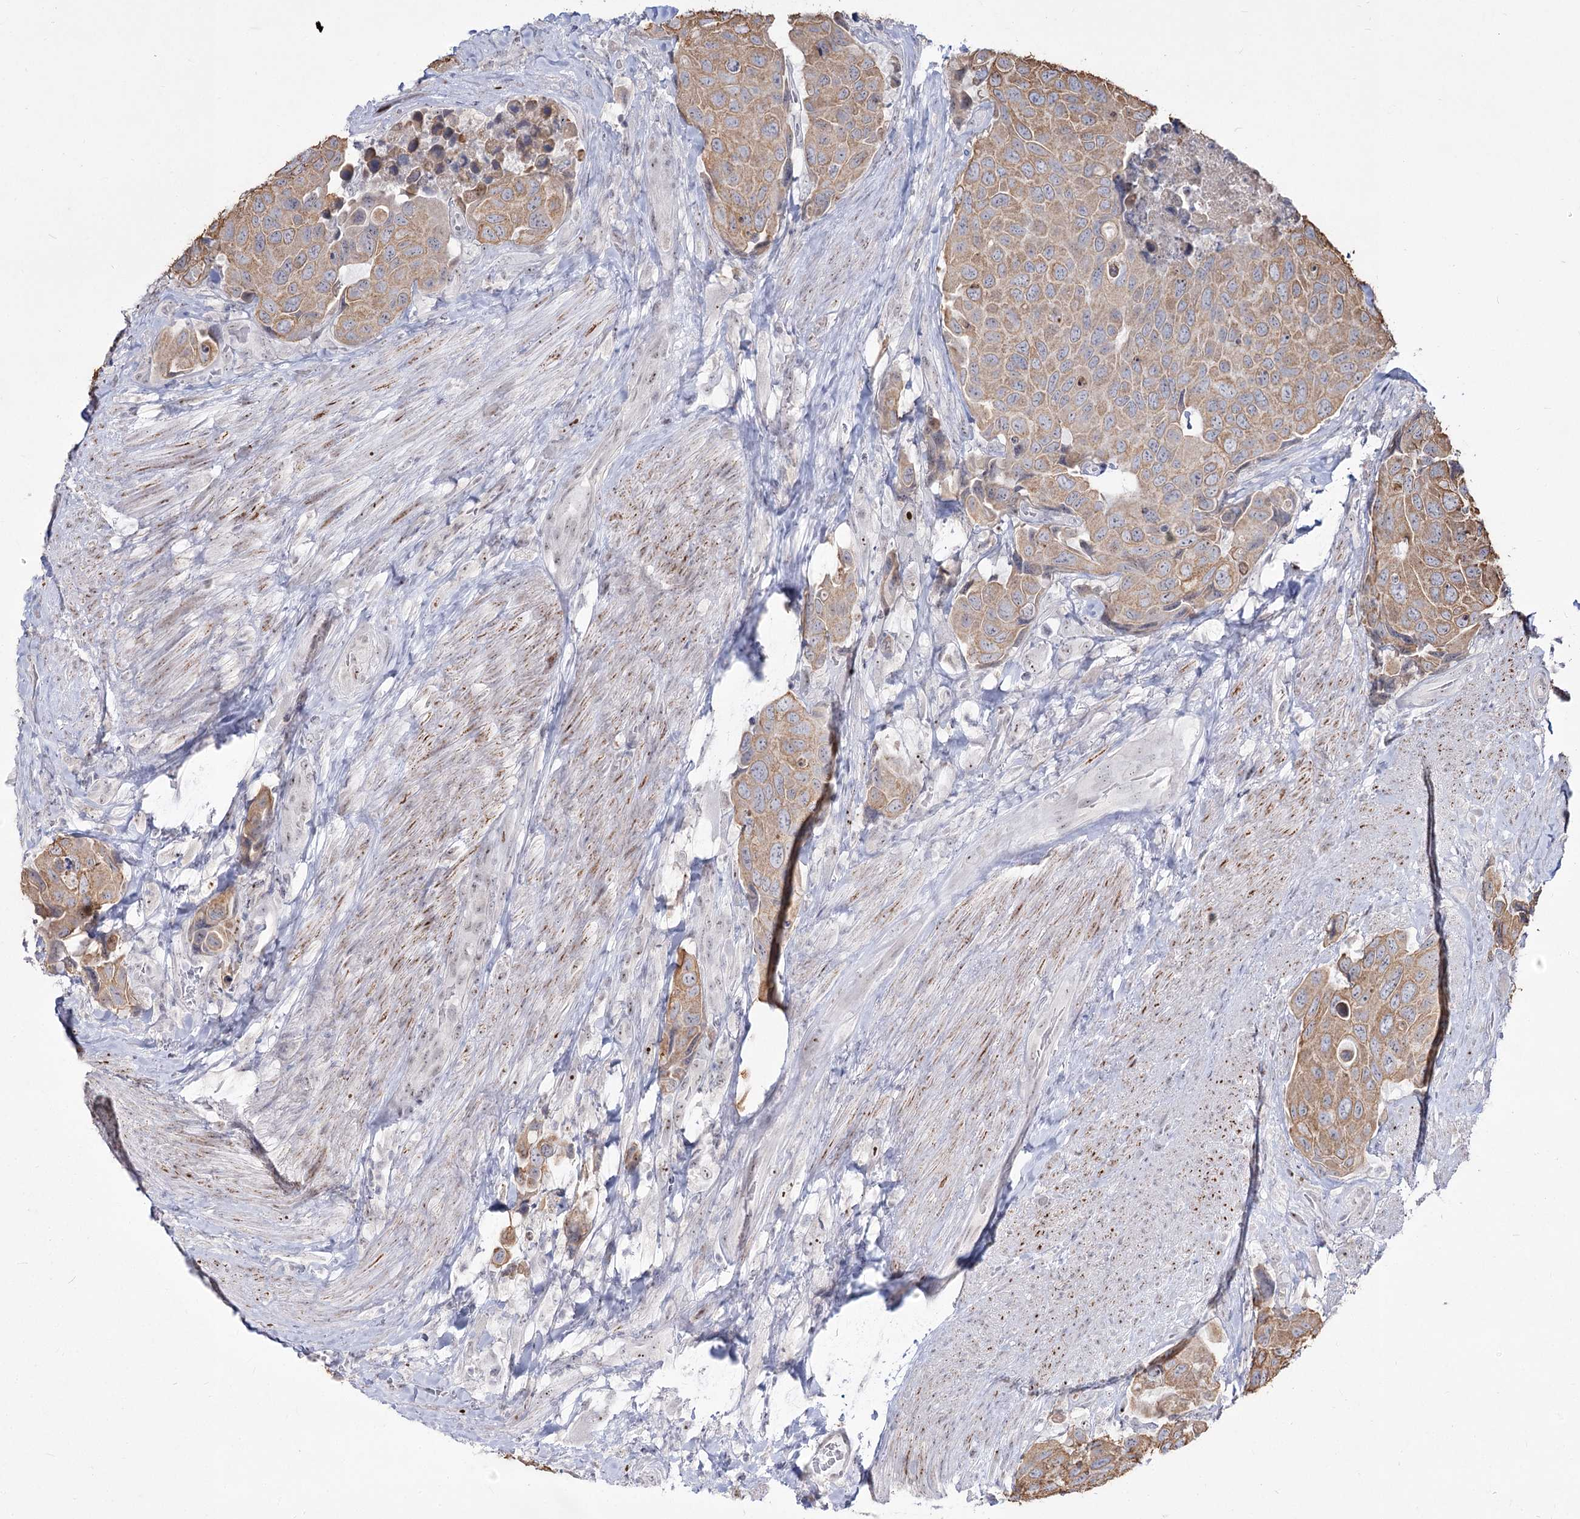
{"staining": {"intensity": "moderate", "quantity": ">75%", "location": "cytoplasmic/membranous"}, "tissue": "urothelial cancer", "cell_type": "Tumor cells", "image_type": "cancer", "snomed": [{"axis": "morphology", "description": "Urothelial carcinoma, High grade"}, {"axis": "topography", "description": "Urinary bladder"}], "caption": "There is medium levels of moderate cytoplasmic/membranous staining in tumor cells of high-grade urothelial carcinoma, as demonstrated by immunohistochemical staining (brown color).", "gene": "DDX50", "patient": {"sex": "male", "age": 74}}